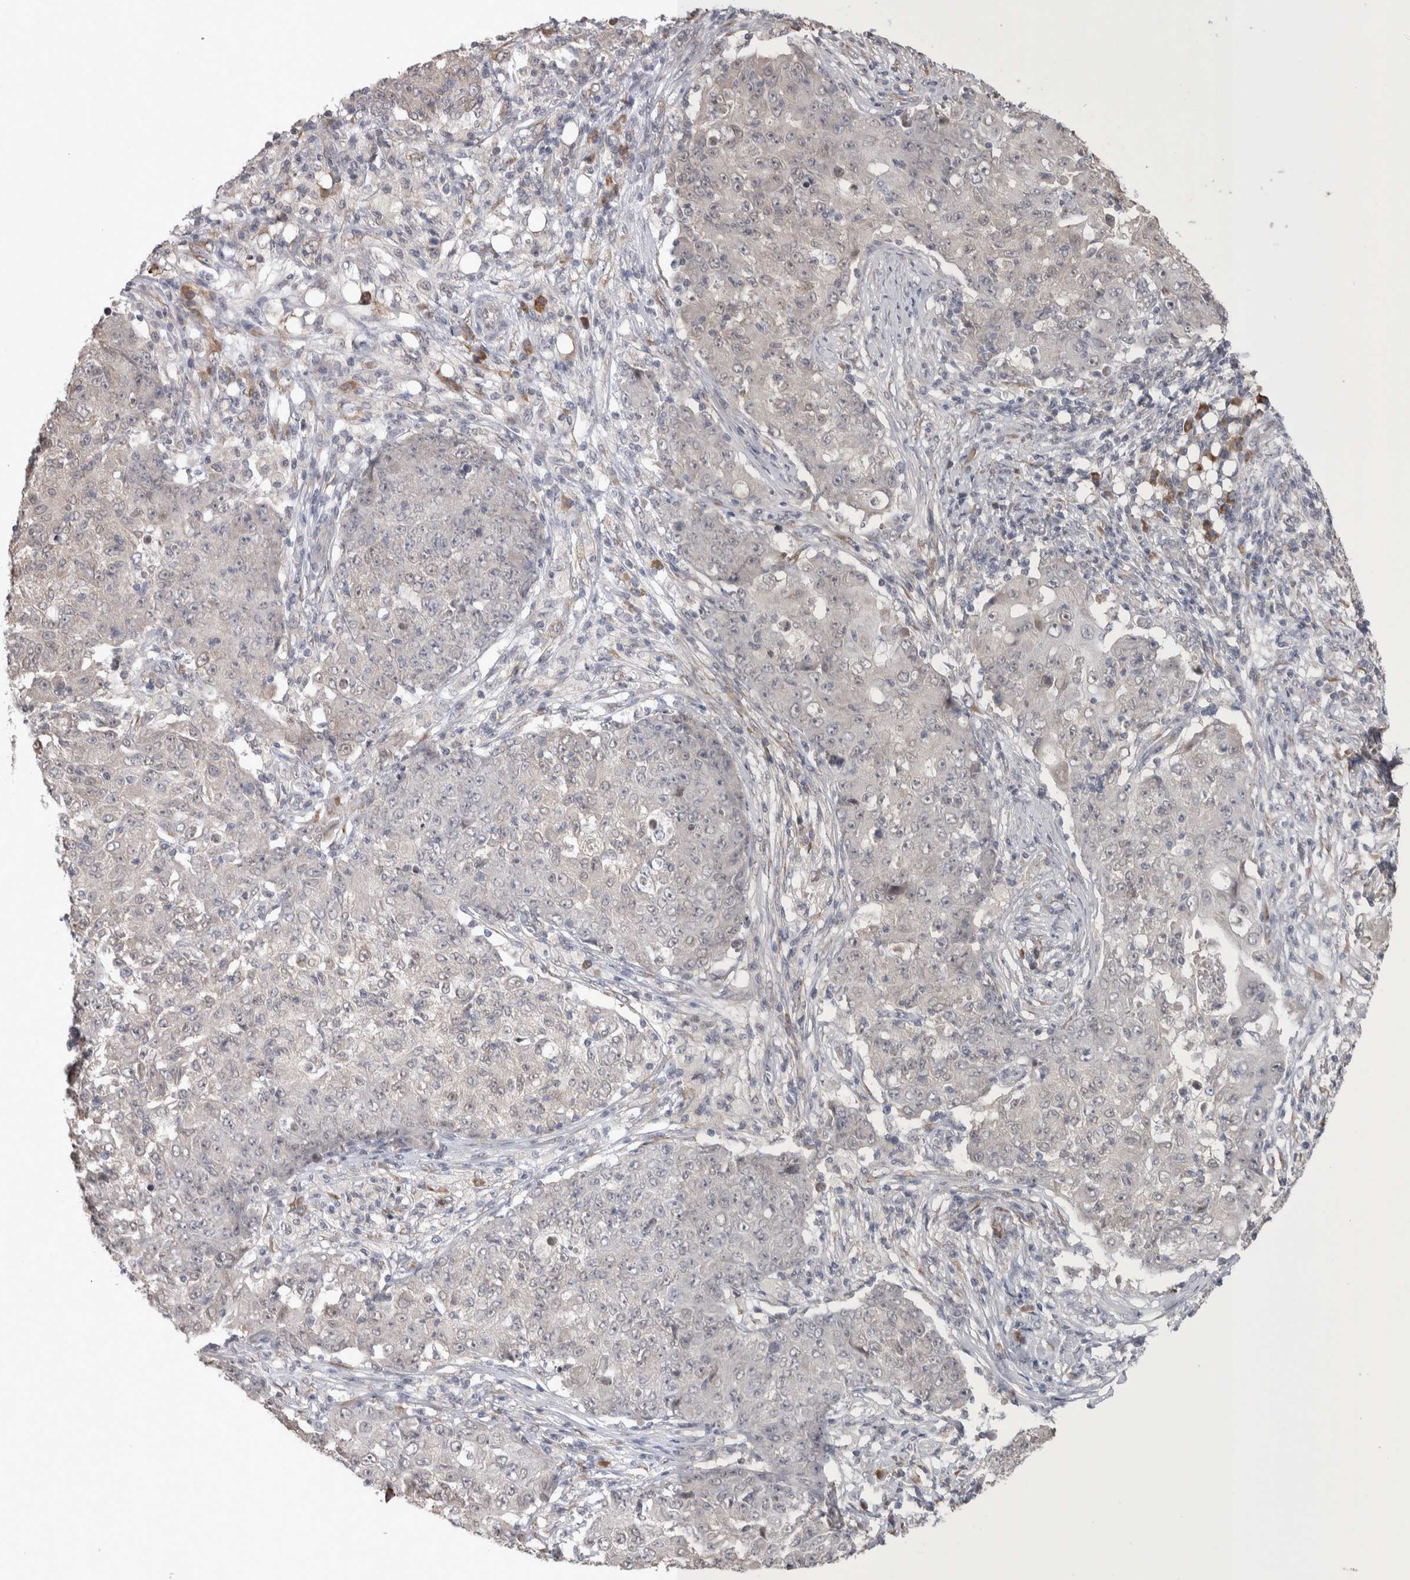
{"staining": {"intensity": "negative", "quantity": "none", "location": "none"}, "tissue": "ovarian cancer", "cell_type": "Tumor cells", "image_type": "cancer", "snomed": [{"axis": "morphology", "description": "Carcinoma, endometroid"}, {"axis": "topography", "description": "Ovary"}], "caption": "Human ovarian endometroid carcinoma stained for a protein using IHC shows no positivity in tumor cells.", "gene": "CUL2", "patient": {"sex": "female", "age": 42}}